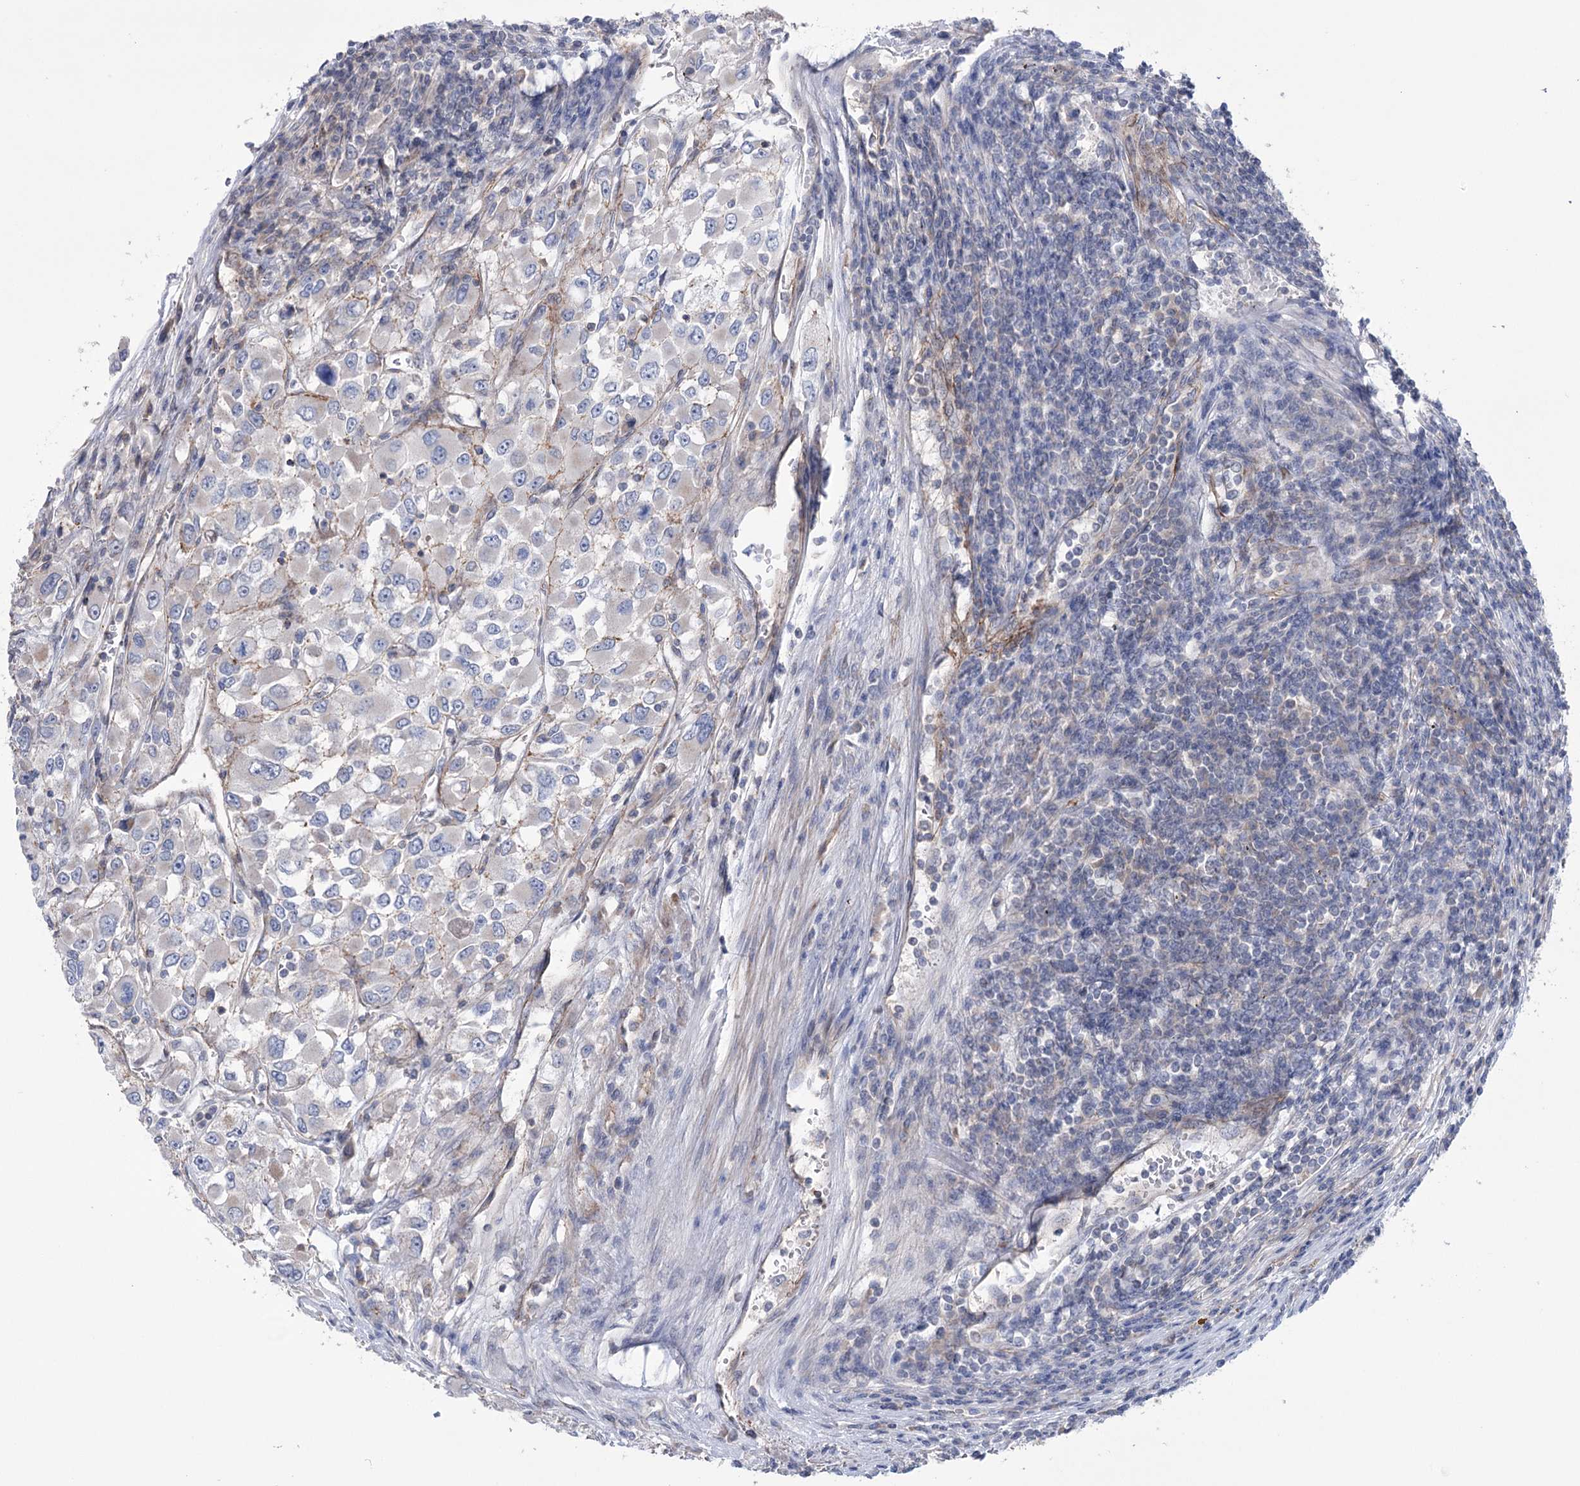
{"staining": {"intensity": "negative", "quantity": "none", "location": "none"}, "tissue": "renal cancer", "cell_type": "Tumor cells", "image_type": "cancer", "snomed": [{"axis": "morphology", "description": "Adenocarcinoma, NOS"}, {"axis": "topography", "description": "Kidney"}], "caption": "The immunohistochemistry histopathology image has no significant positivity in tumor cells of renal cancer tissue.", "gene": "TRIM71", "patient": {"sex": "female", "age": 52}}